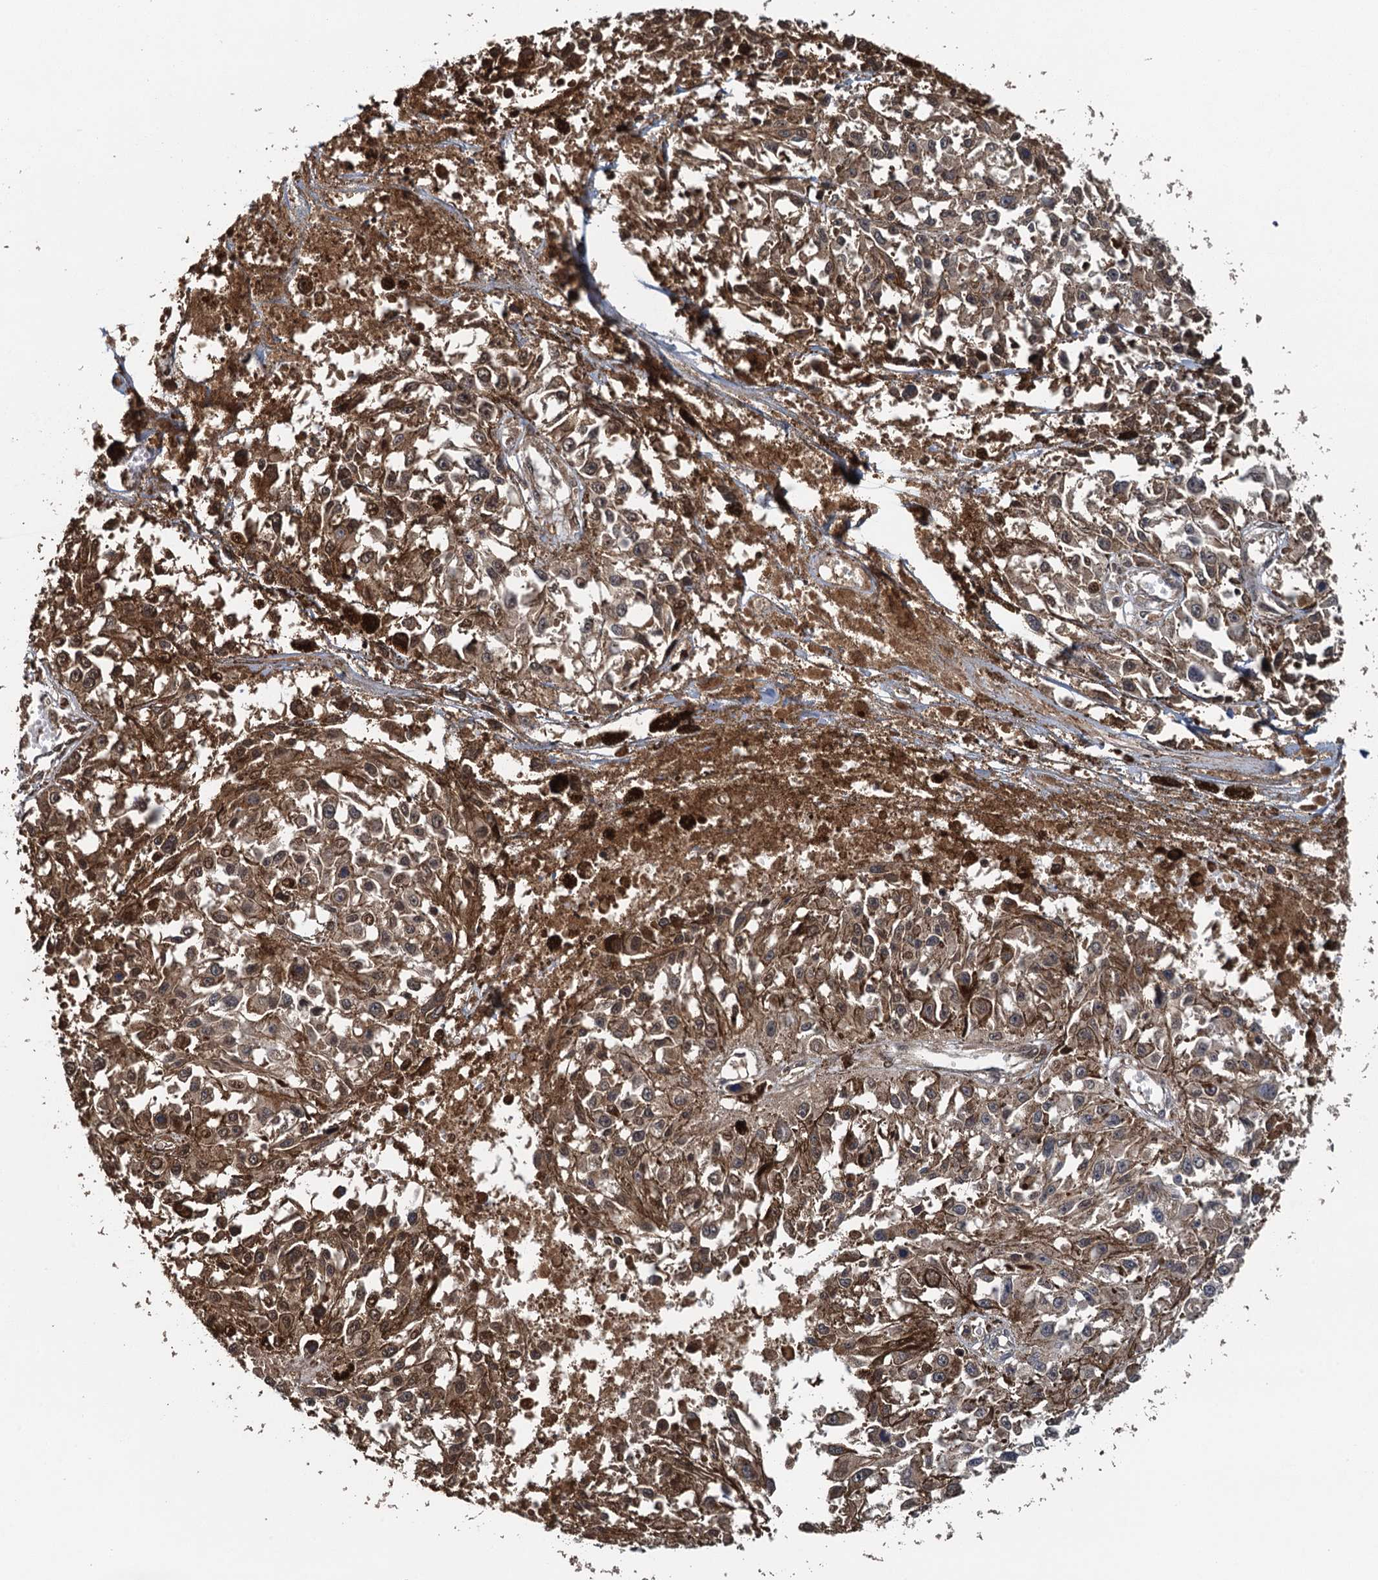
{"staining": {"intensity": "moderate", "quantity": ">75%", "location": "cytoplasmic/membranous,nuclear"}, "tissue": "melanoma", "cell_type": "Tumor cells", "image_type": "cancer", "snomed": [{"axis": "morphology", "description": "Malignant melanoma, Metastatic site"}, {"axis": "topography", "description": "Lymph node"}], "caption": "Human melanoma stained with a protein marker displays moderate staining in tumor cells.", "gene": "MEAK7", "patient": {"sex": "male", "age": 59}}